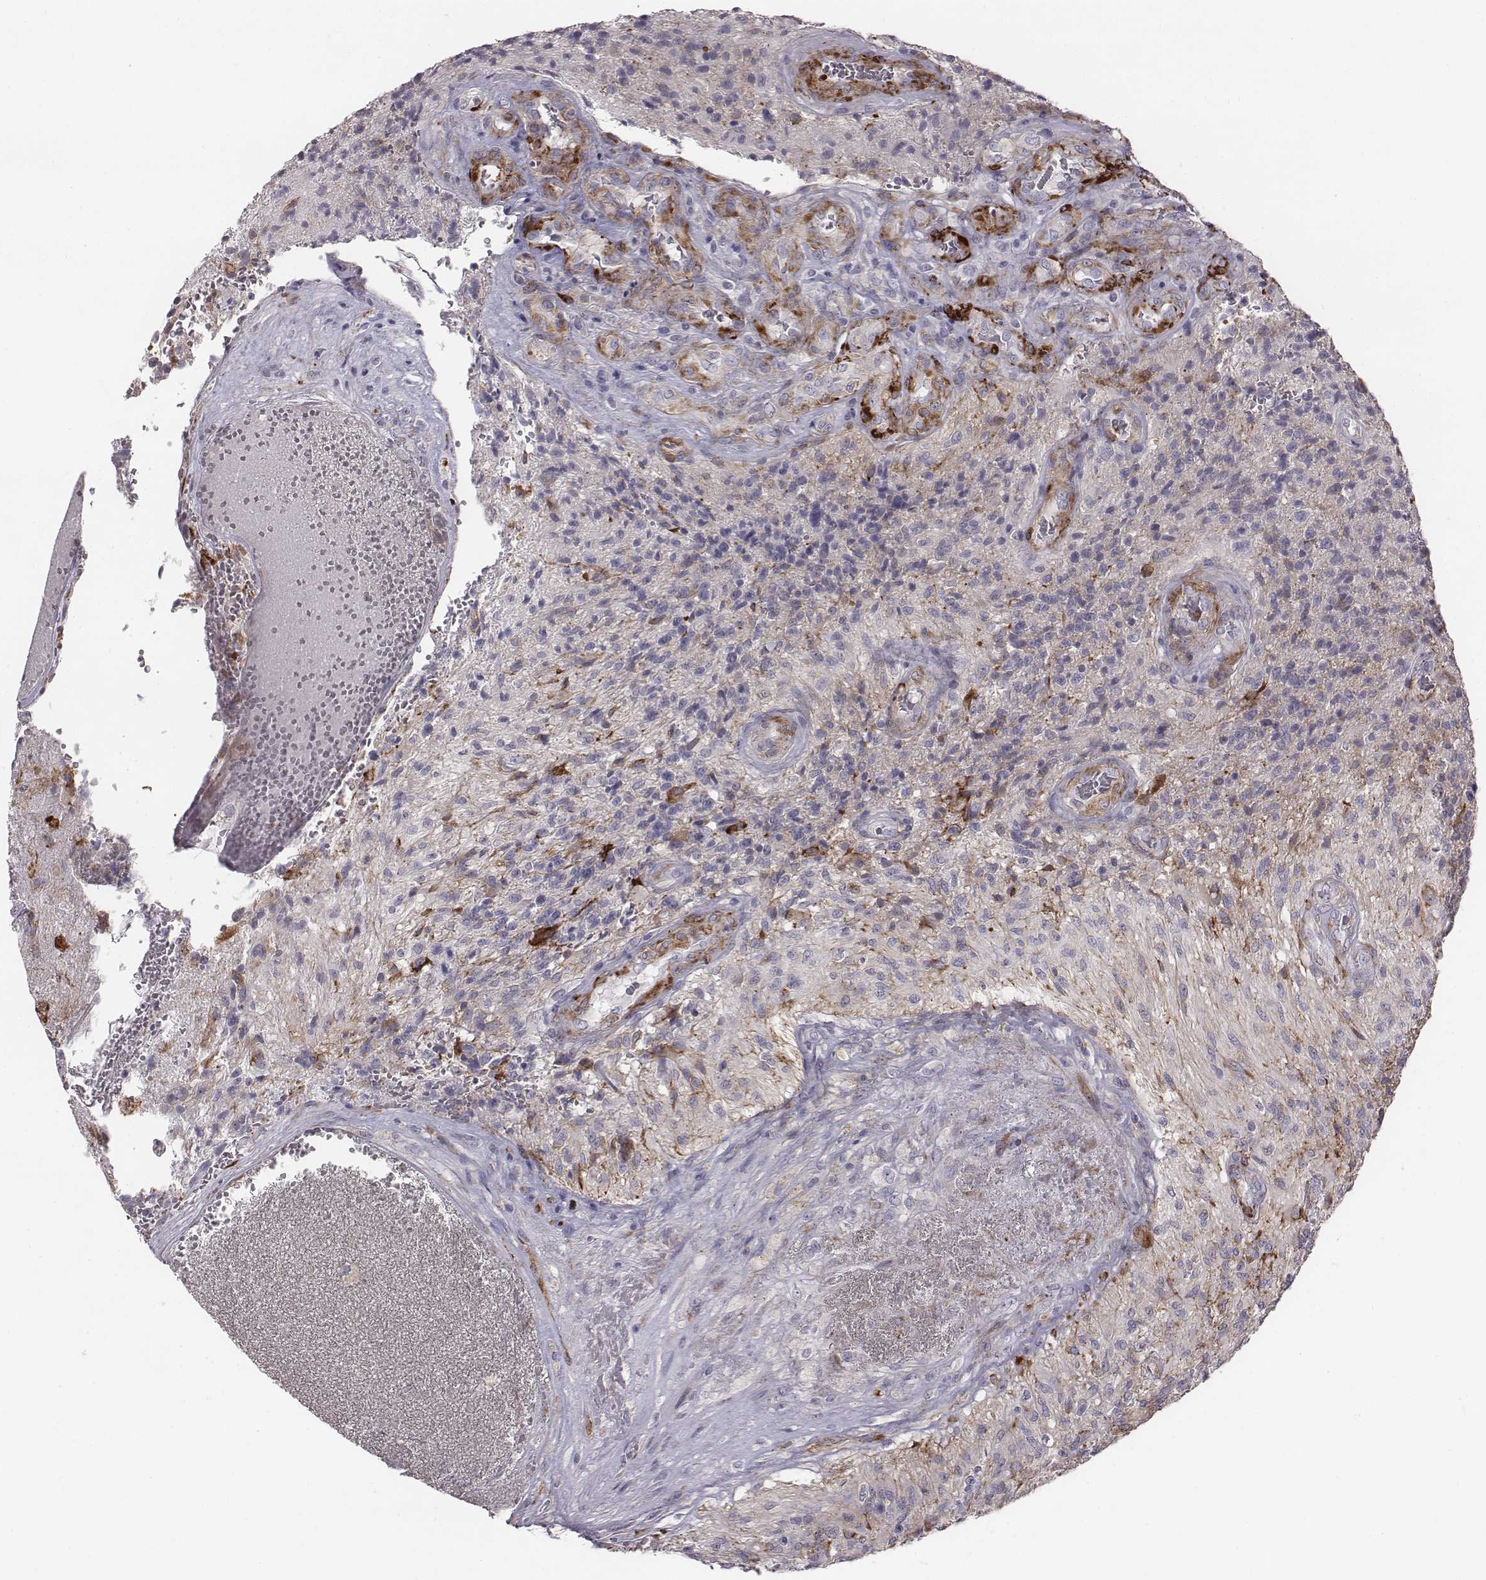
{"staining": {"intensity": "negative", "quantity": "none", "location": "none"}, "tissue": "glioma", "cell_type": "Tumor cells", "image_type": "cancer", "snomed": [{"axis": "morphology", "description": "Glioma, malignant, High grade"}, {"axis": "topography", "description": "Brain"}], "caption": "Immunohistochemistry (IHC) histopathology image of human glioma stained for a protein (brown), which exhibits no expression in tumor cells.", "gene": "PRKCZ", "patient": {"sex": "male", "age": 56}}